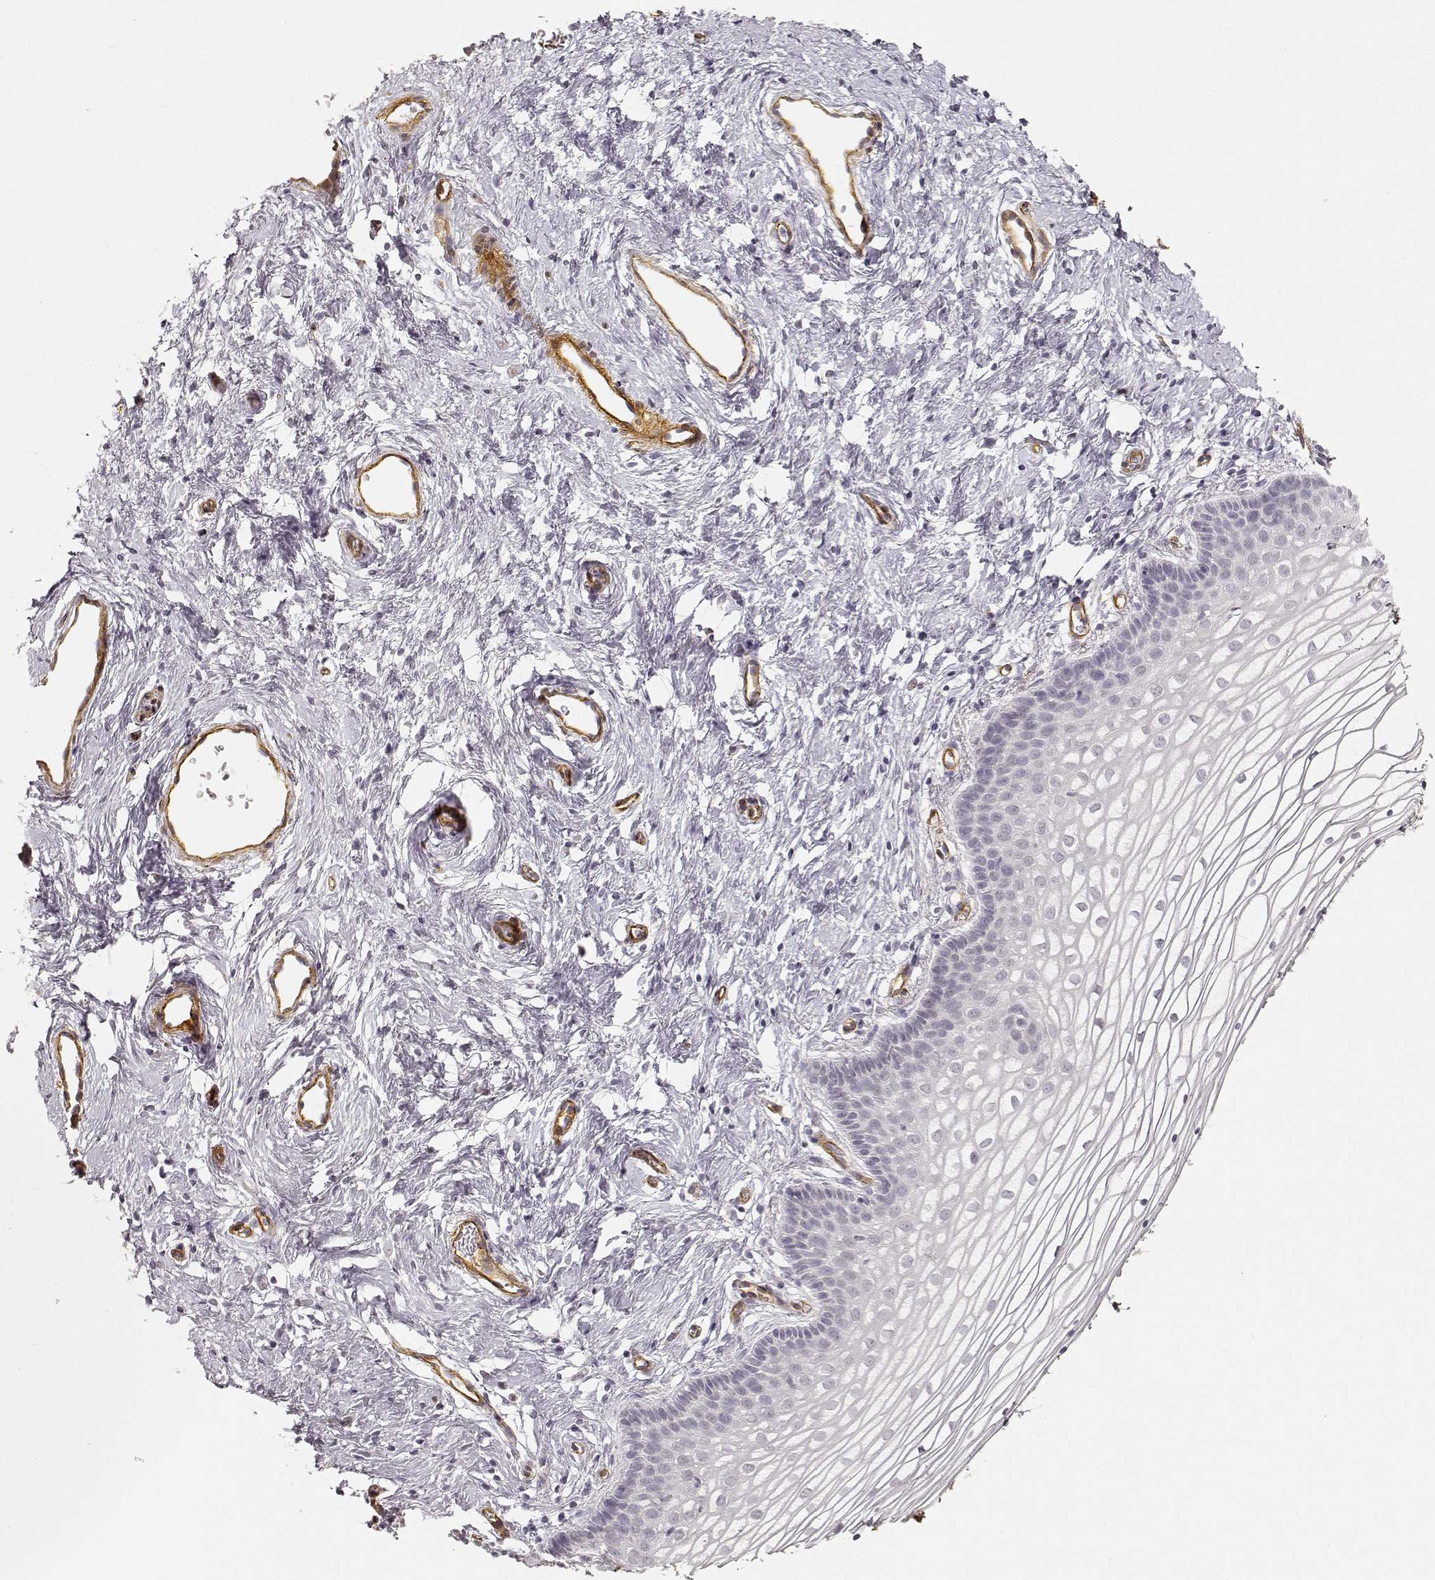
{"staining": {"intensity": "negative", "quantity": "none", "location": "none"}, "tissue": "vagina", "cell_type": "Squamous epithelial cells", "image_type": "normal", "snomed": [{"axis": "morphology", "description": "Normal tissue, NOS"}, {"axis": "topography", "description": "Vagina"}], "caption": "Squamous epithelial cells show no significant expression in benign vagina. Brightfield microscopy of immunohistochemistry (IHC) stained with DAB (brown) and hematoxylin (blue), captured at high magnification.", "gene": "LAMA4", "patient": {"sex": "female", "age": 36}}